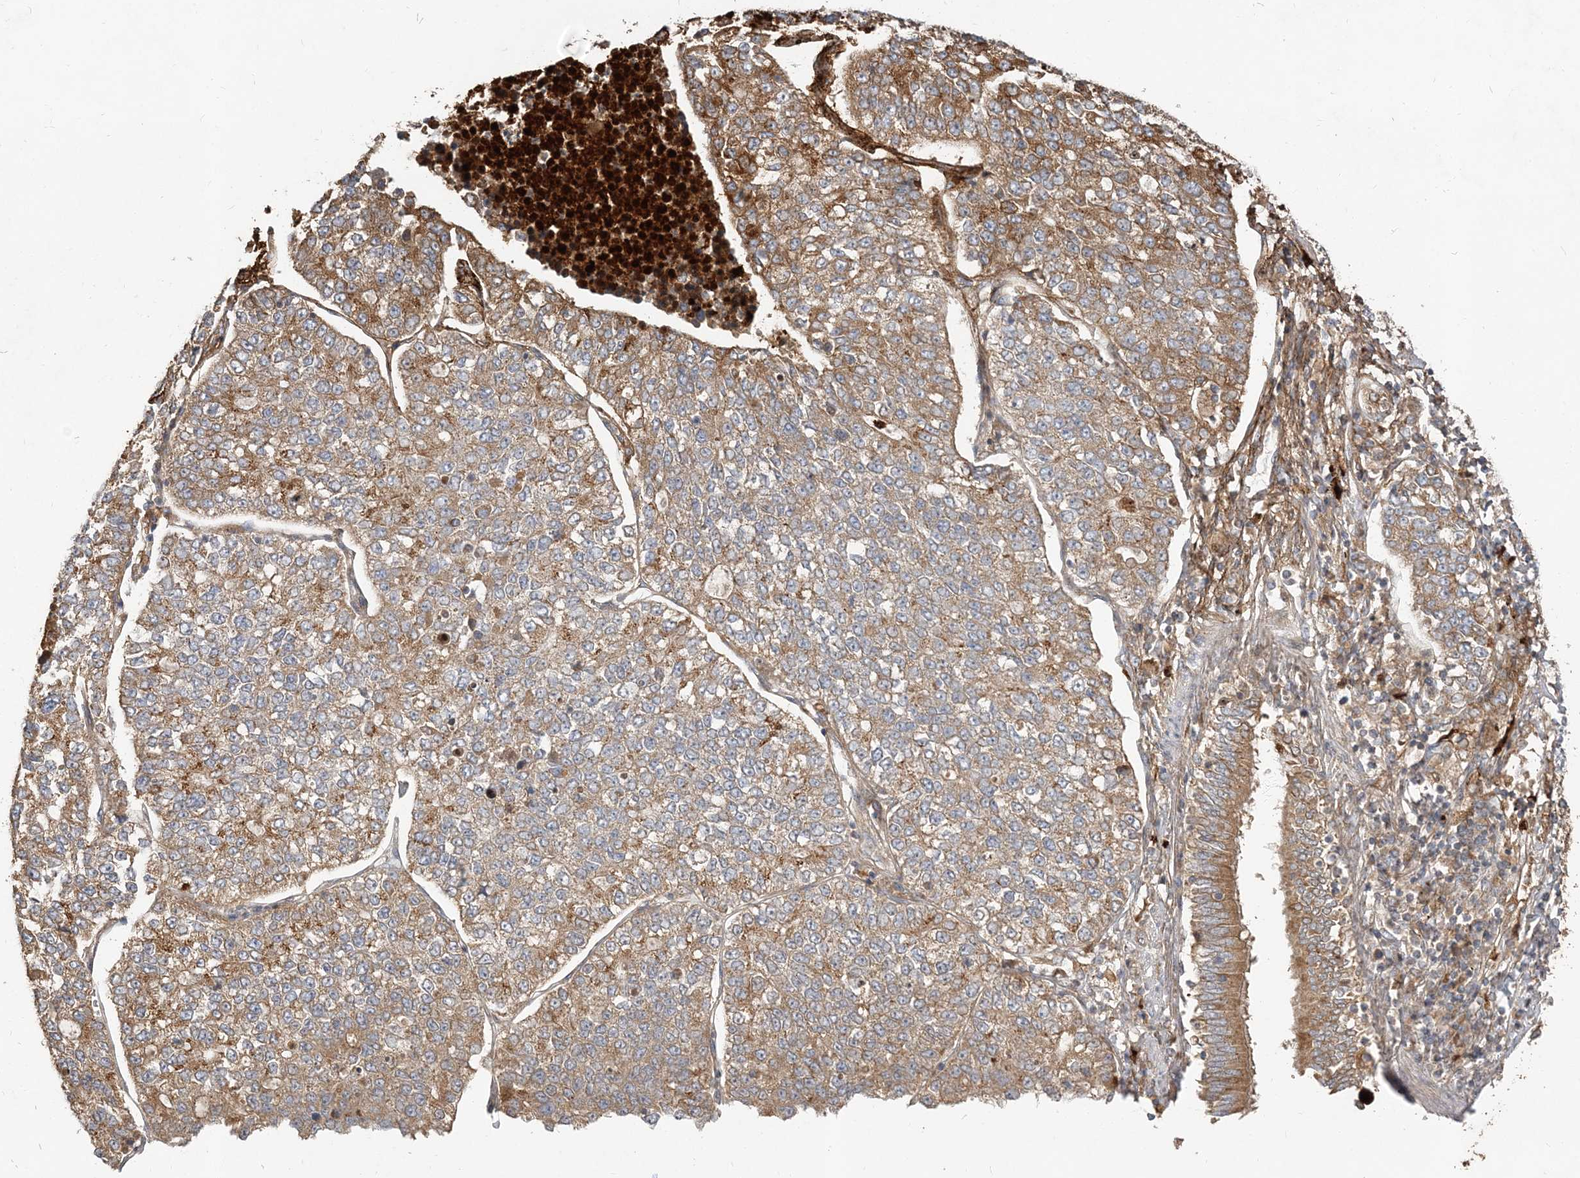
{"staining": {"intensity": "moderate", "quantity": ">75%", "location": "cytoplasmic/membranous"}, "tissue": "lung cancer", "cell_type": "Tumor cells", "image_type": "cancer", "snomed": [{"axis": "morphology", "description": "Adenocarcinoma, NOS"}, {"axis": "topography", "description": "Lung"}], "caption": "IHC photomicrograph of human adenocarcinoma (lung) stained for a protein (brown), which reveals medium levels of moderate cytoplasmic/membranous expression in about >75% of tumor cells.", "gene": "RAB14", "patient": {"sex": "male", "age": 49}}